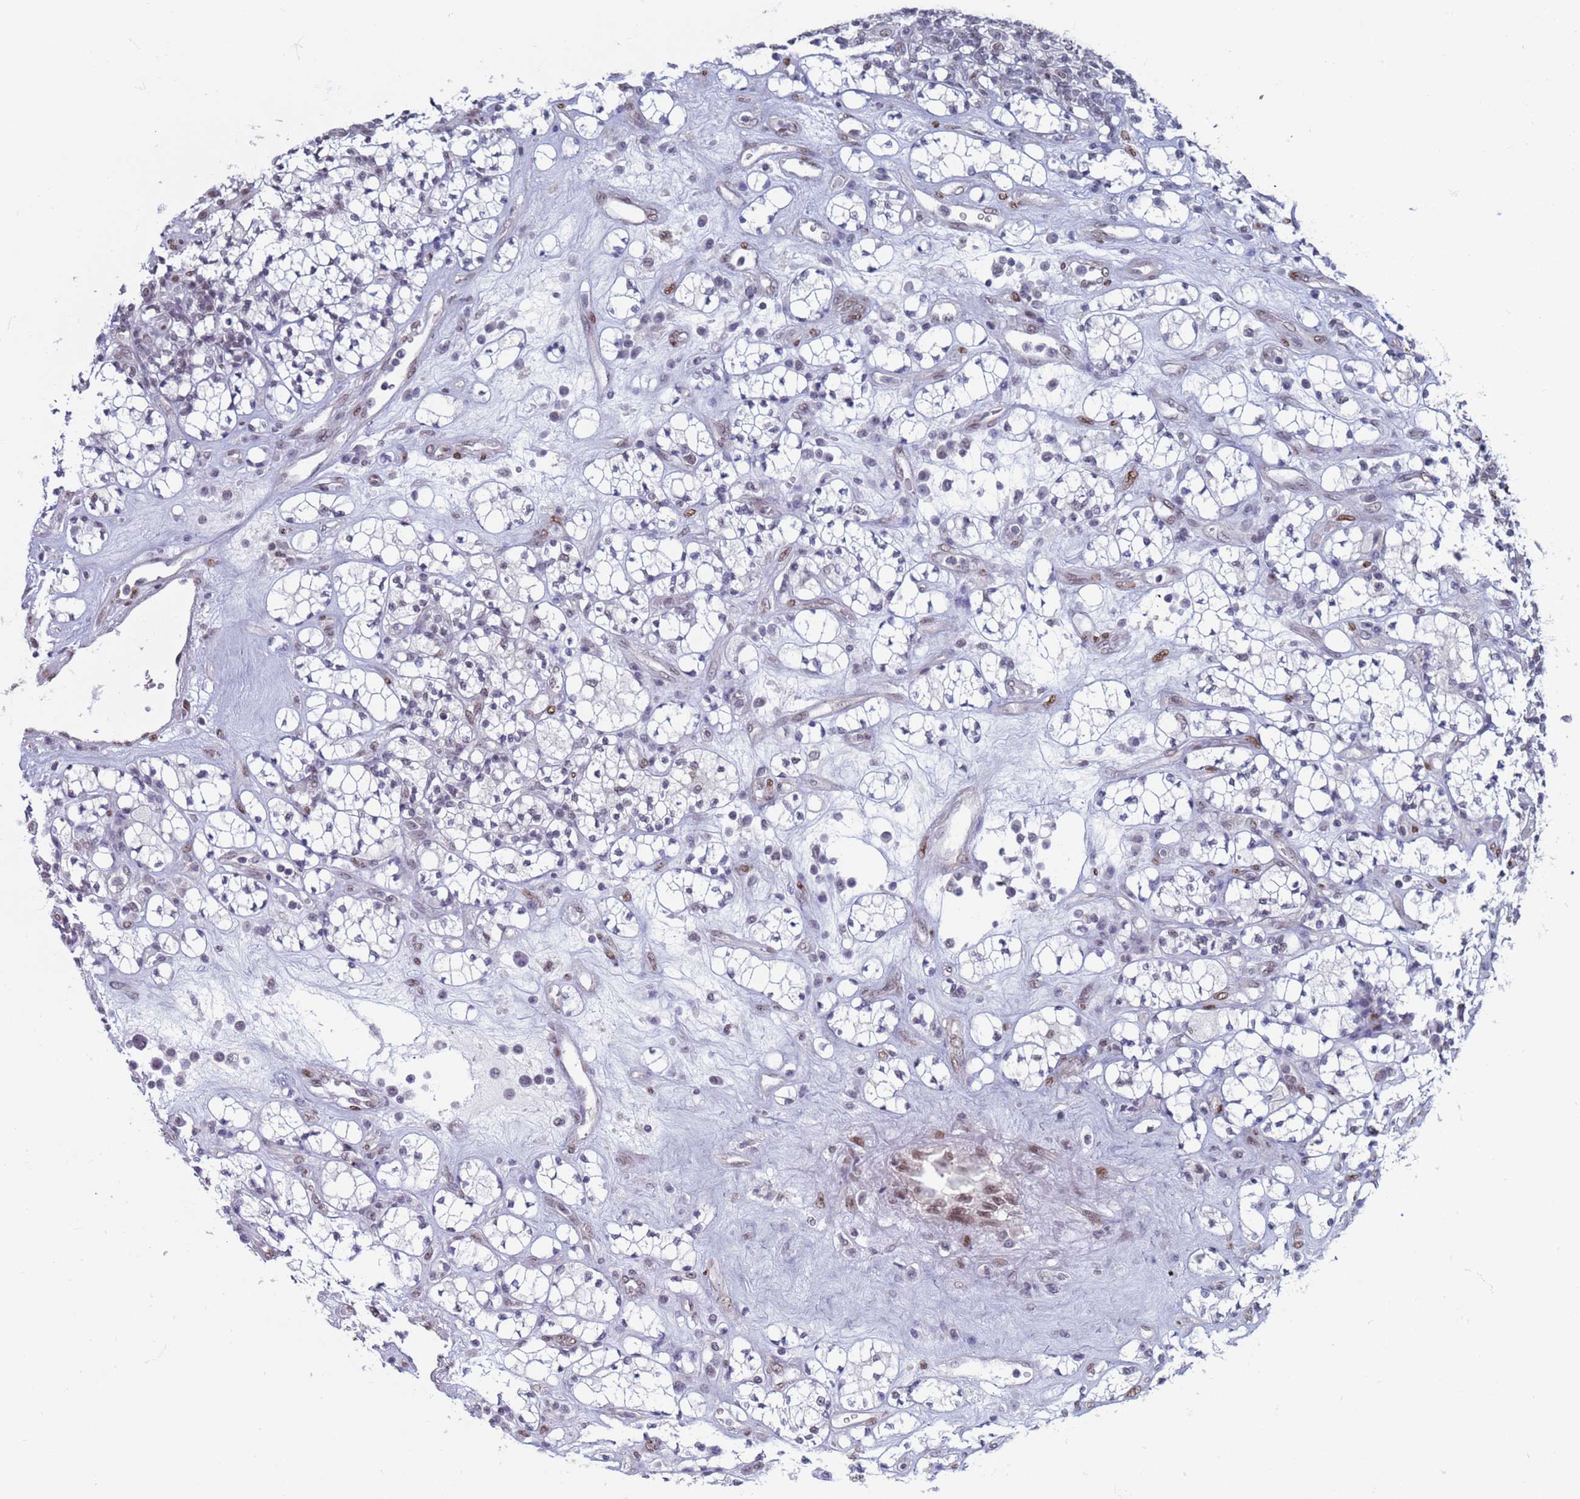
{"staining": {"intensity": "negative", "quantity": "none", "location": "none"}, "tissue": "renal cancer", "cell_type": "Tumor cells", "image_type": "cancer", "snomed": [{"axis": "morphology", "description": "Adenocarcinoma, NOS"}, {"axis": "topography", "description": "Kidney"}], "caption": "There is no significant positivity in tumor cells of renal cancer (adenocarcinoma).", "gene": "SAE1", "patient": {"sex": "male", "age": 77}}